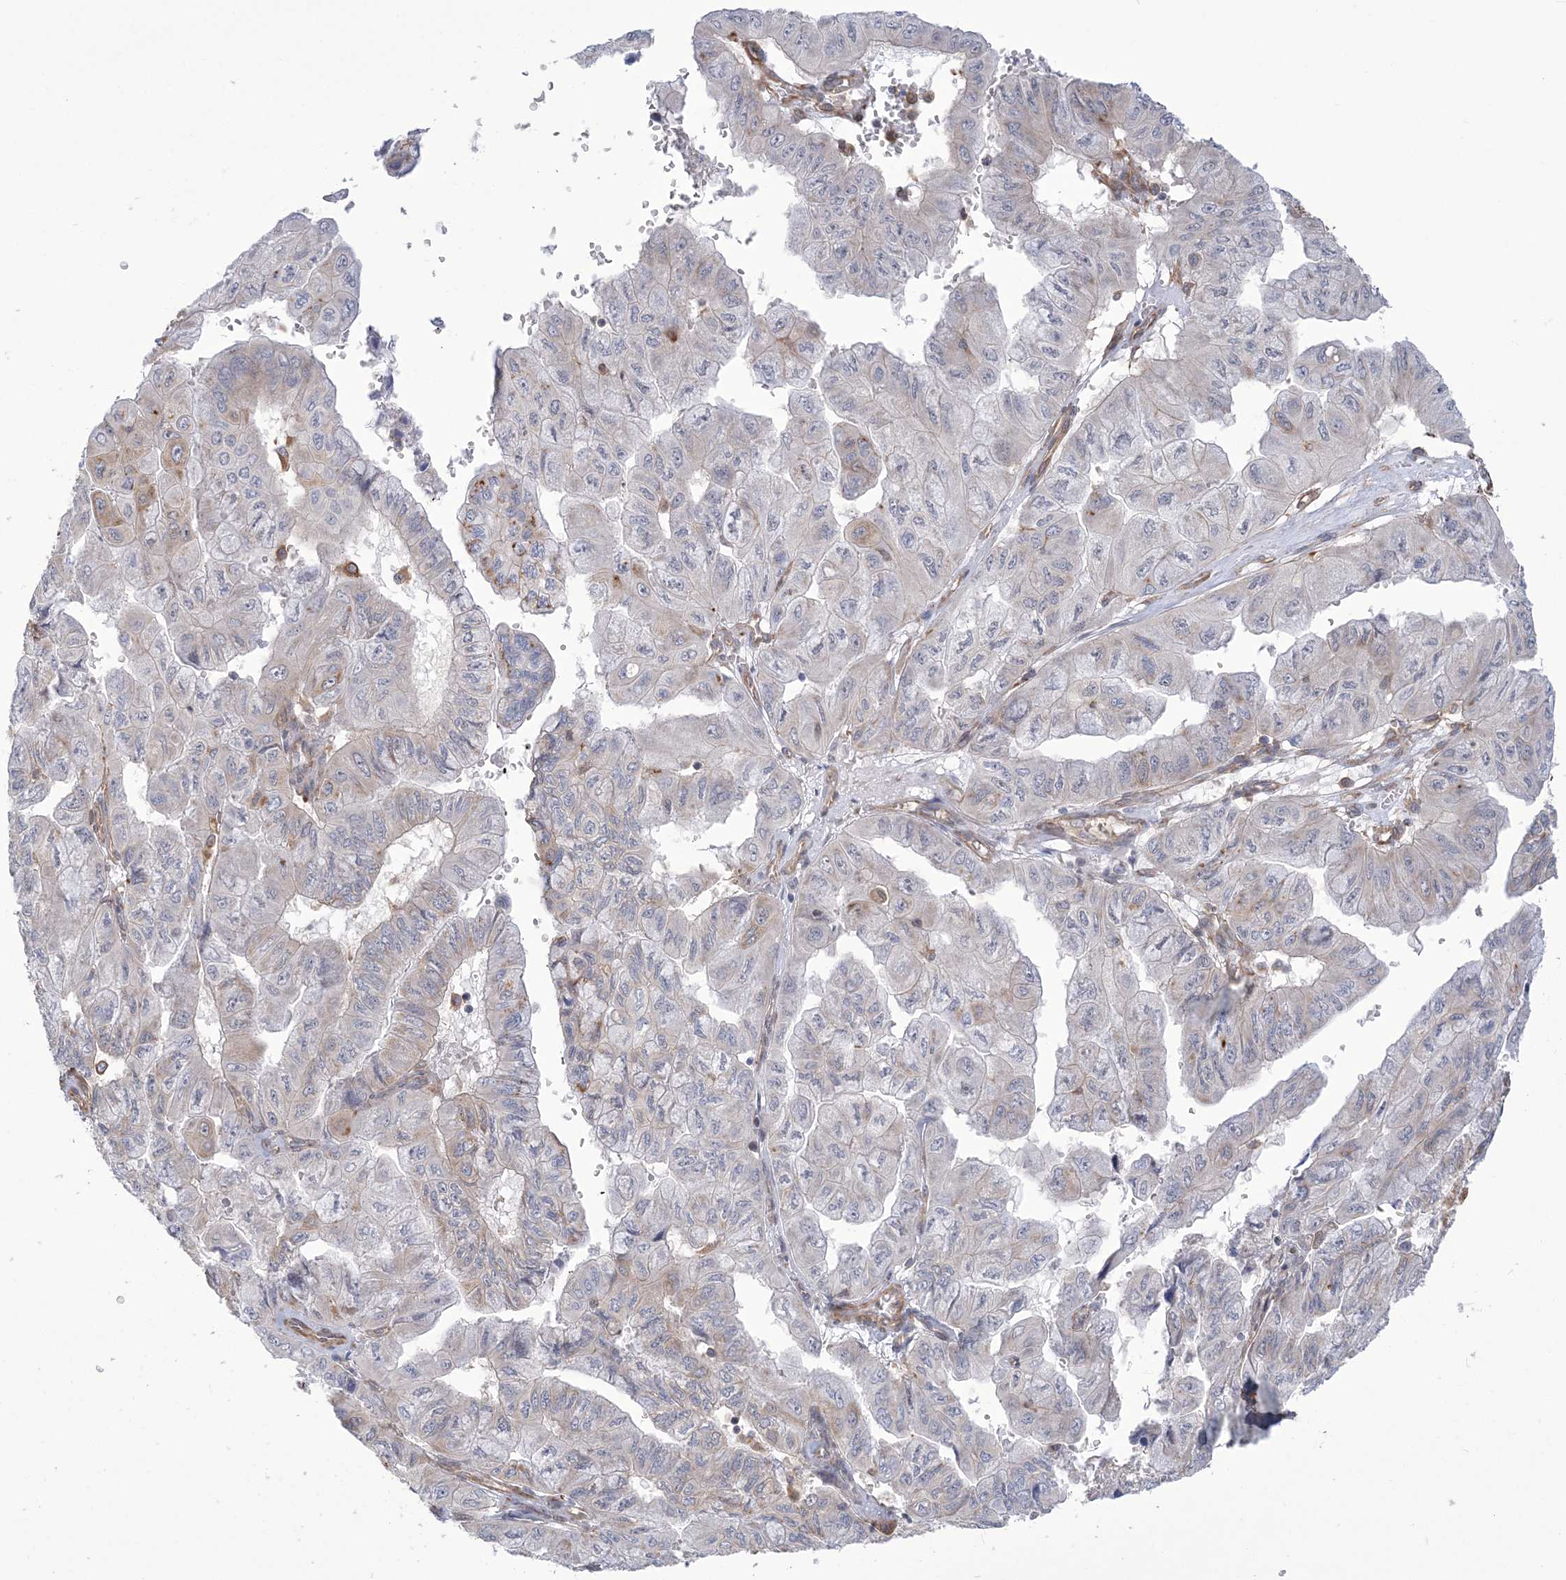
{"staining": {"intensity": "negative", "quantity": "none", "location": "none"}, "tissue": "pancreatic cancer", "cell_type": "Tumor cells", "image_type": "cancer", "snomed": [{"axis": "morphology", "description": "Adenocarcinoma, NOS"}, {"axis": "topography", "description": "Pancreas"}], "caption": "Immunohistochemistry (IHC) photomicrograph of neoplastic tissue: pancreatic adenocarcinoma stained with DAB (3,3'-diaminobenzidine) exhibits no significant protein staining in tumor cells. The staining is performed using DAB (3,3'-diaminobenzidine) brown chromogen with nuclei counter-stained in using hematoxylin.", "gene": "ZNF821", "patient": {"sex": "male", "age": 51}}